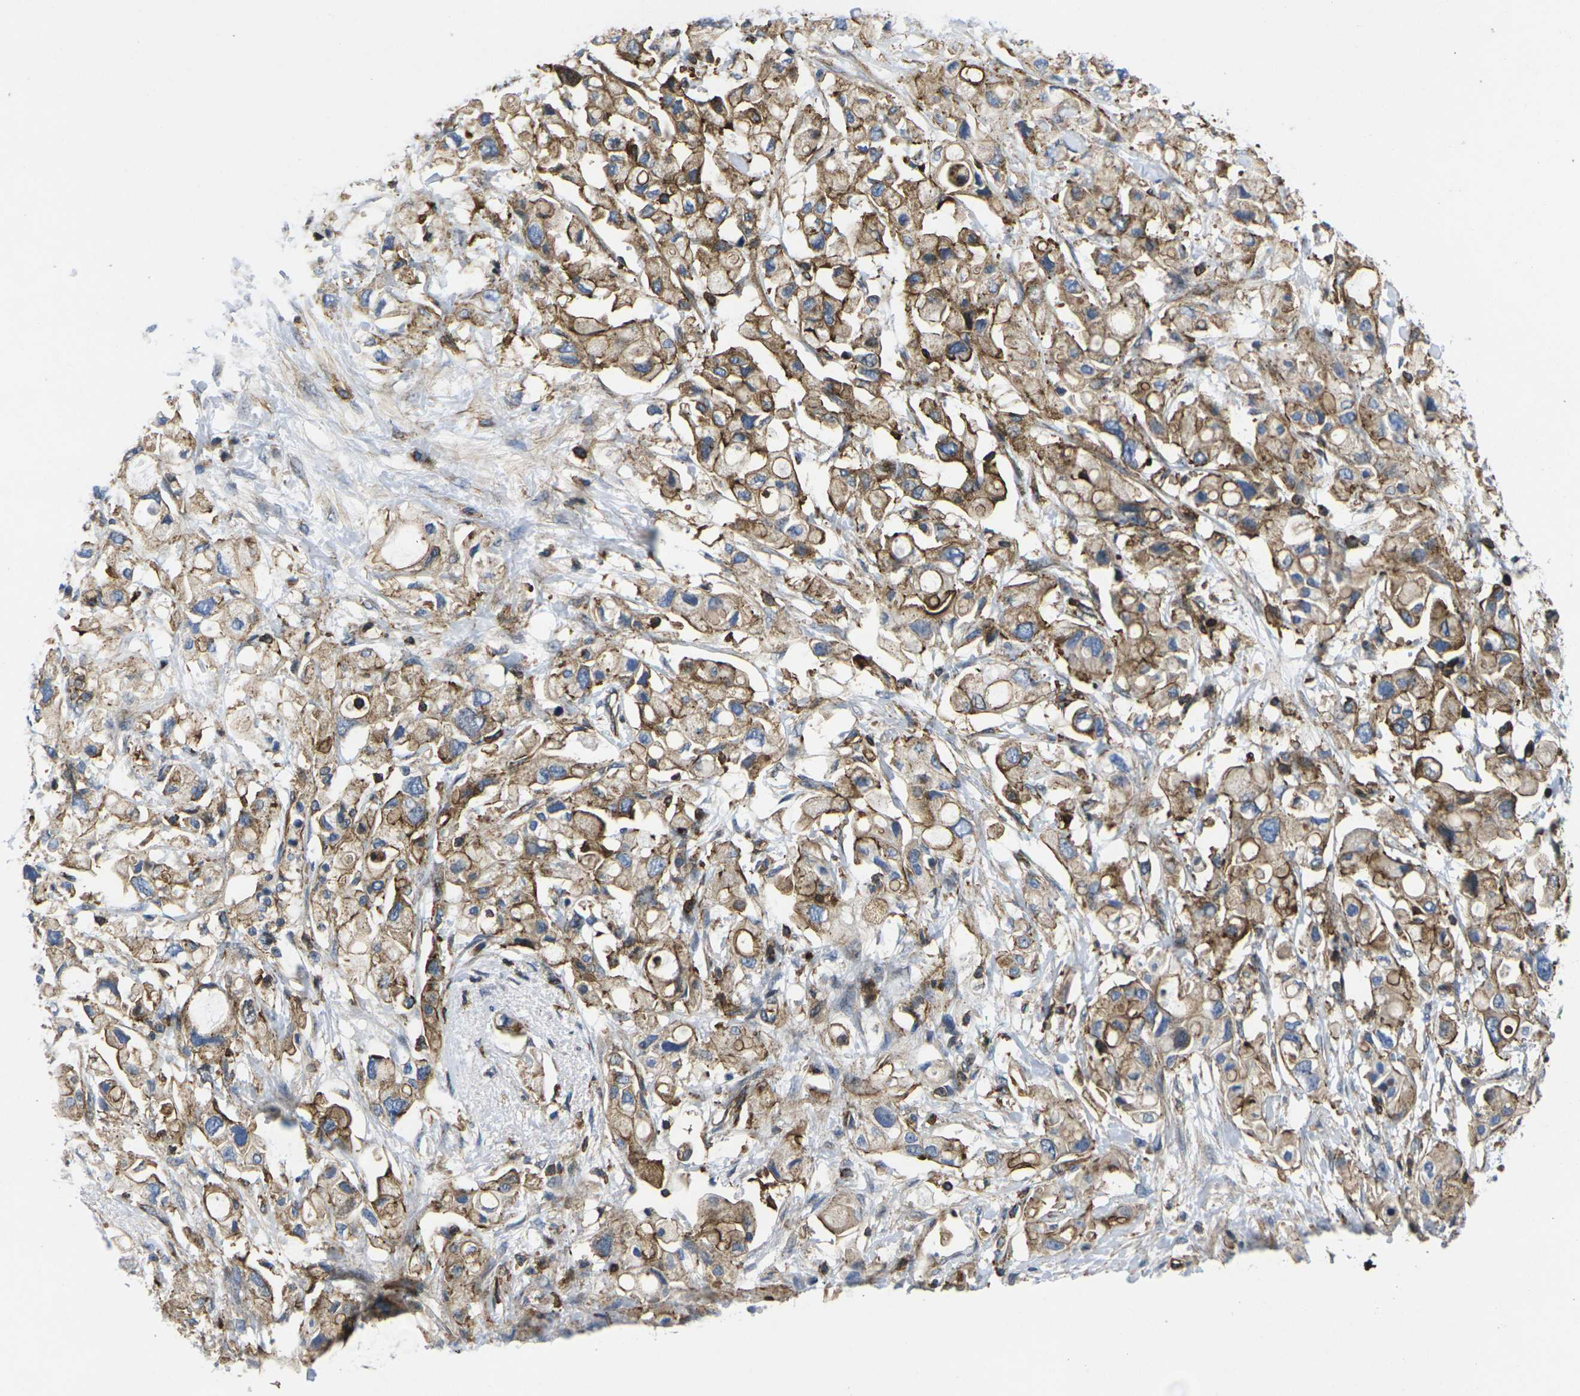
{"staining": {"intensity": "moderate", "quantity": ">75%", "location": "cytoplasmic/membranous"}, "tissue": "pancreatic cancer", "cell_type": "Tumor cells", "image_type": "cancer", "snomed": [{"axis": "morphology", "description": "Adenocarcinoma, NOS"}, {"axis": "topography", "description": "Pancreas"}], "caption": "Immunohistochemical staining of pancreatic cancer shows moderate cytoplasmic/membranous protein staining in approximately >75% of tumor cells.", "gene": "IQGAP1", "patient": {"sex": "female", "age": 56}}